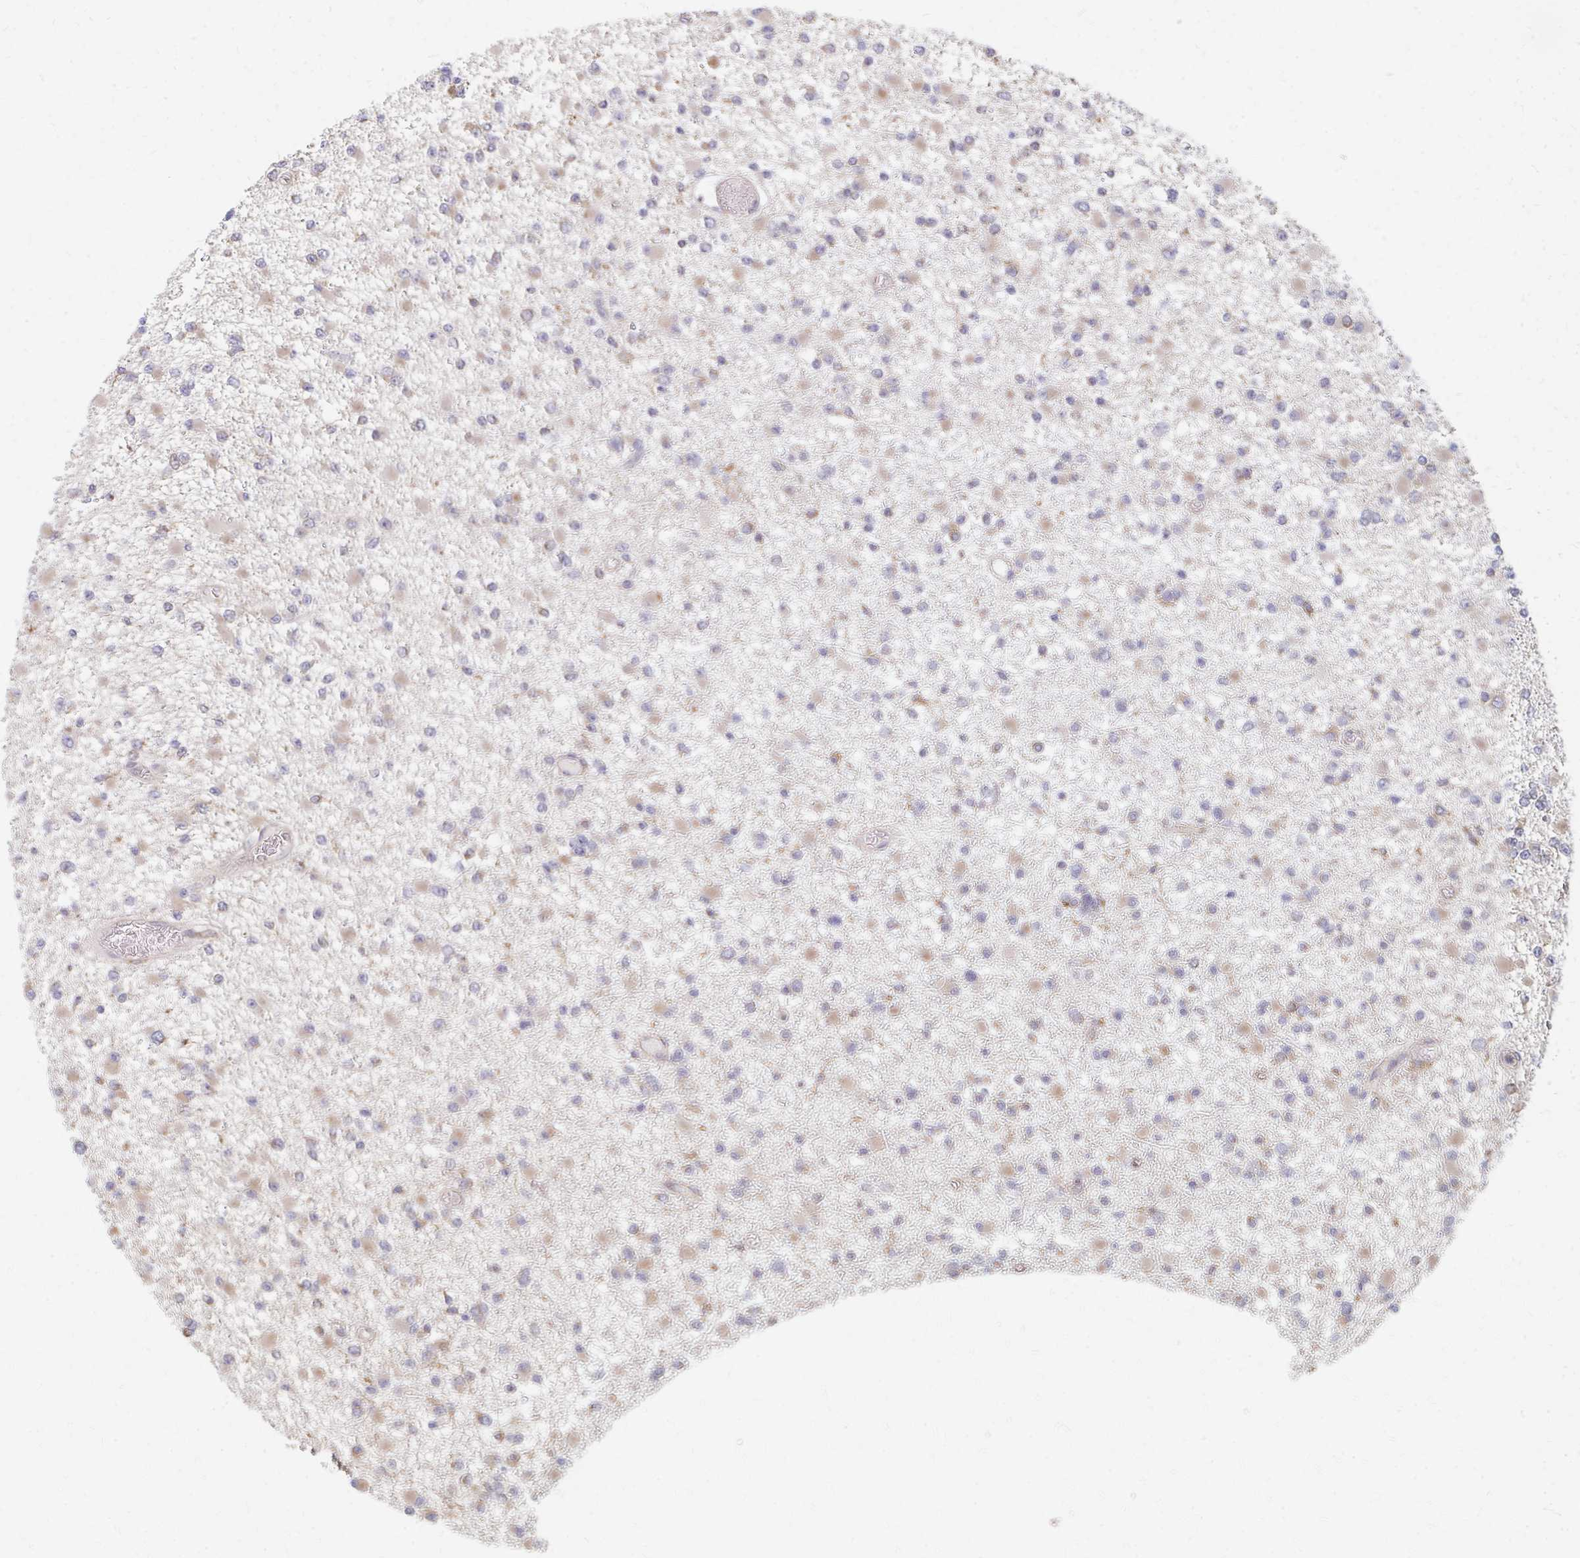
{"staining": {"intensity": "weak", "quantity": "<25%", "location": "cytoplasmic/membranous"}, "tissue": "glioma", "cell_type": "Tumor cells", "image_type": "cancer", "snomed": [{"axis": "morphology", "description": "Glioma, malignant, Low grade"}, {"axis": "topography", "description": "Brain"}], "caption": "Immunohistochemistry of malignant low-grade glioma reveals no positivity in tumor cells. (Stains: DAB immunohistochemistry with hematoxylin counter stain, Microscopy: brightfield microscopy at high magnification).", "gene": "PPP1R13L", "patient": {"sex": "female", "age": 22}}